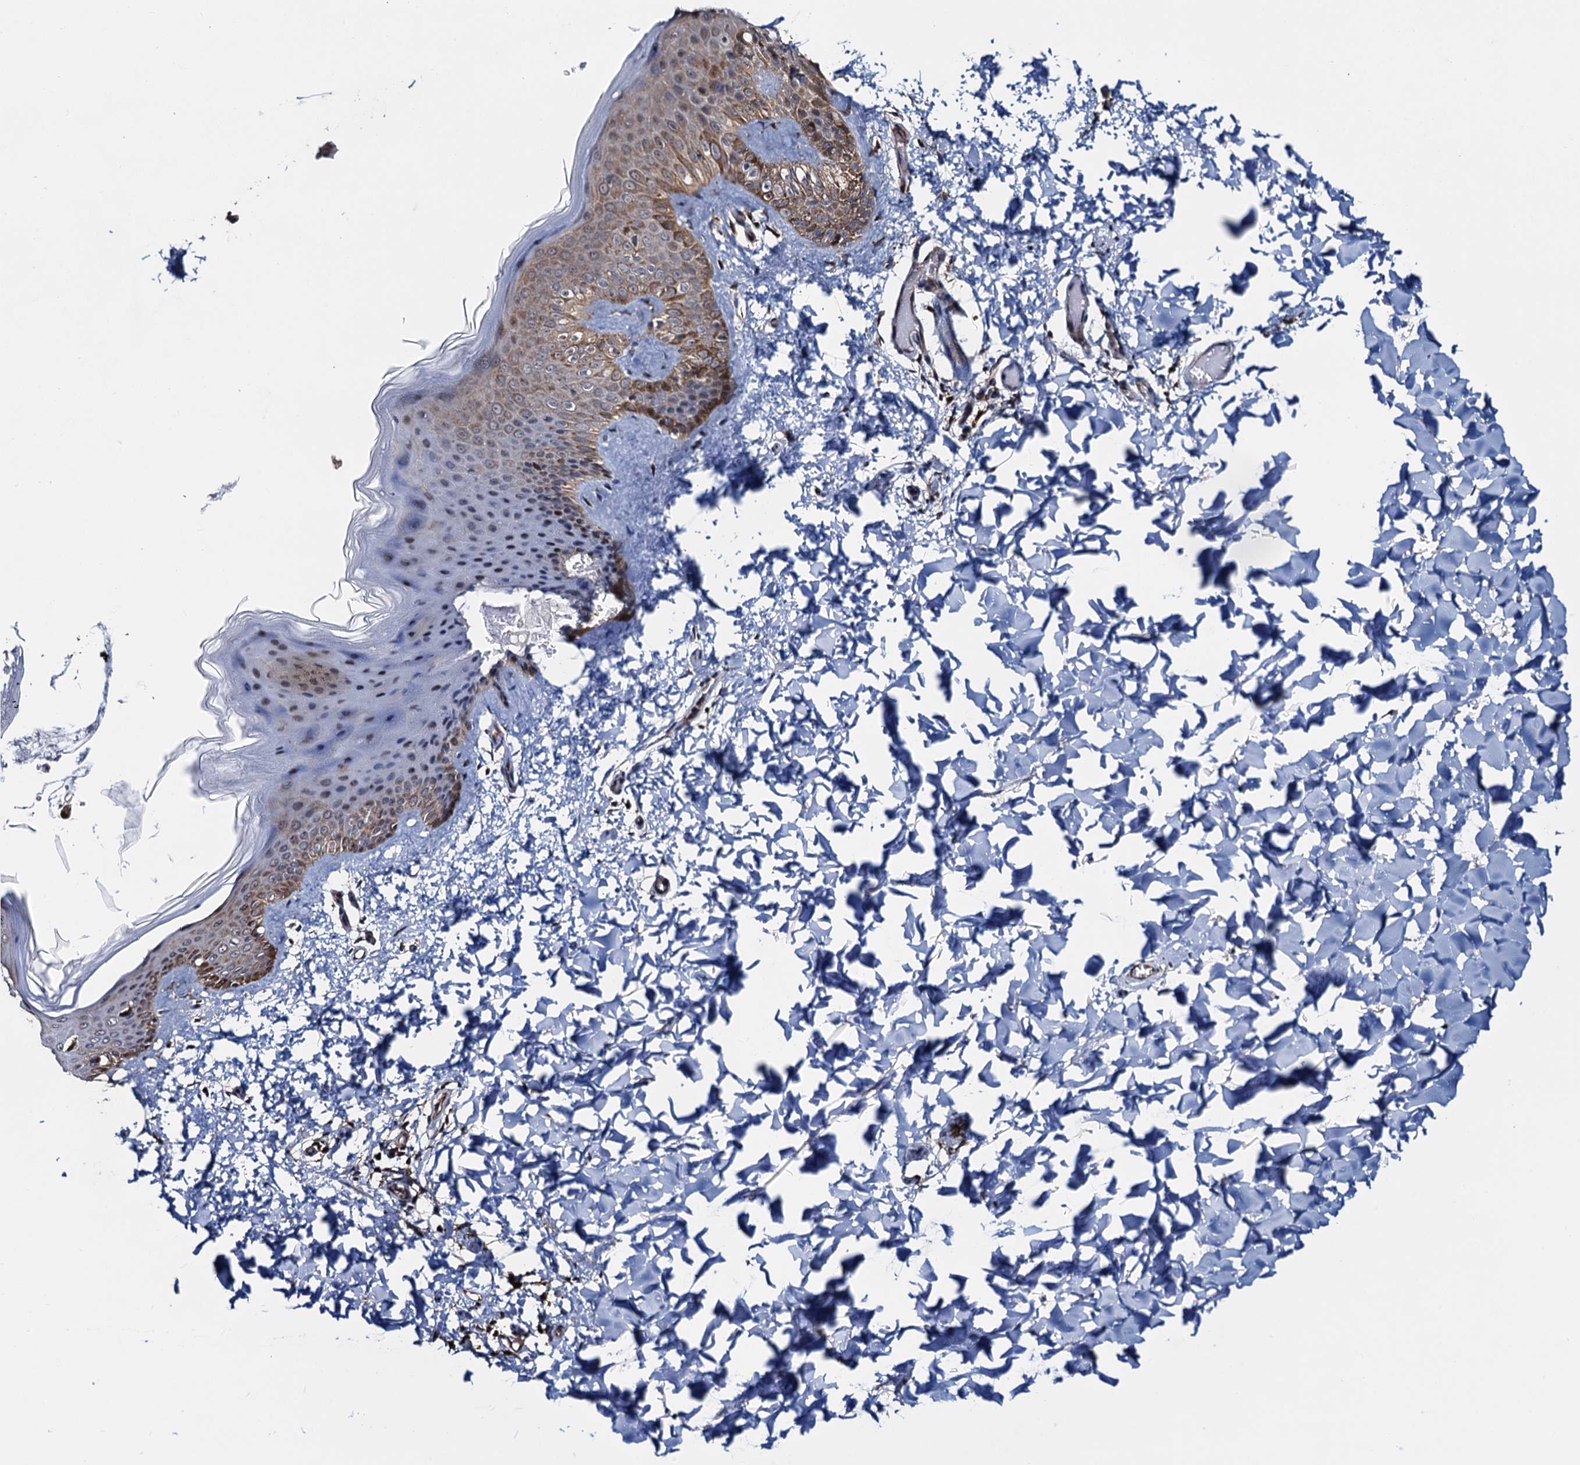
{"staining": {"intensity": "moderate", "quantity": ">75%", "location": "cytoplasmic/membranous"}, "tissue": "skin", "cell_type": "Fibroblasts", "image_type": "normal", "snomed": [{"axis": "morphology", "description": "Normal tissue, NOS"}, {"axis": "topography", "description": "Skin"}], "caption": "Protein analysis of benign skin displays moderate cytoplasmic/membranous expression in about >75% of fibroblasts.", "gene": "CCDC102A", "patient": {"sex": "male", "age": 36}}